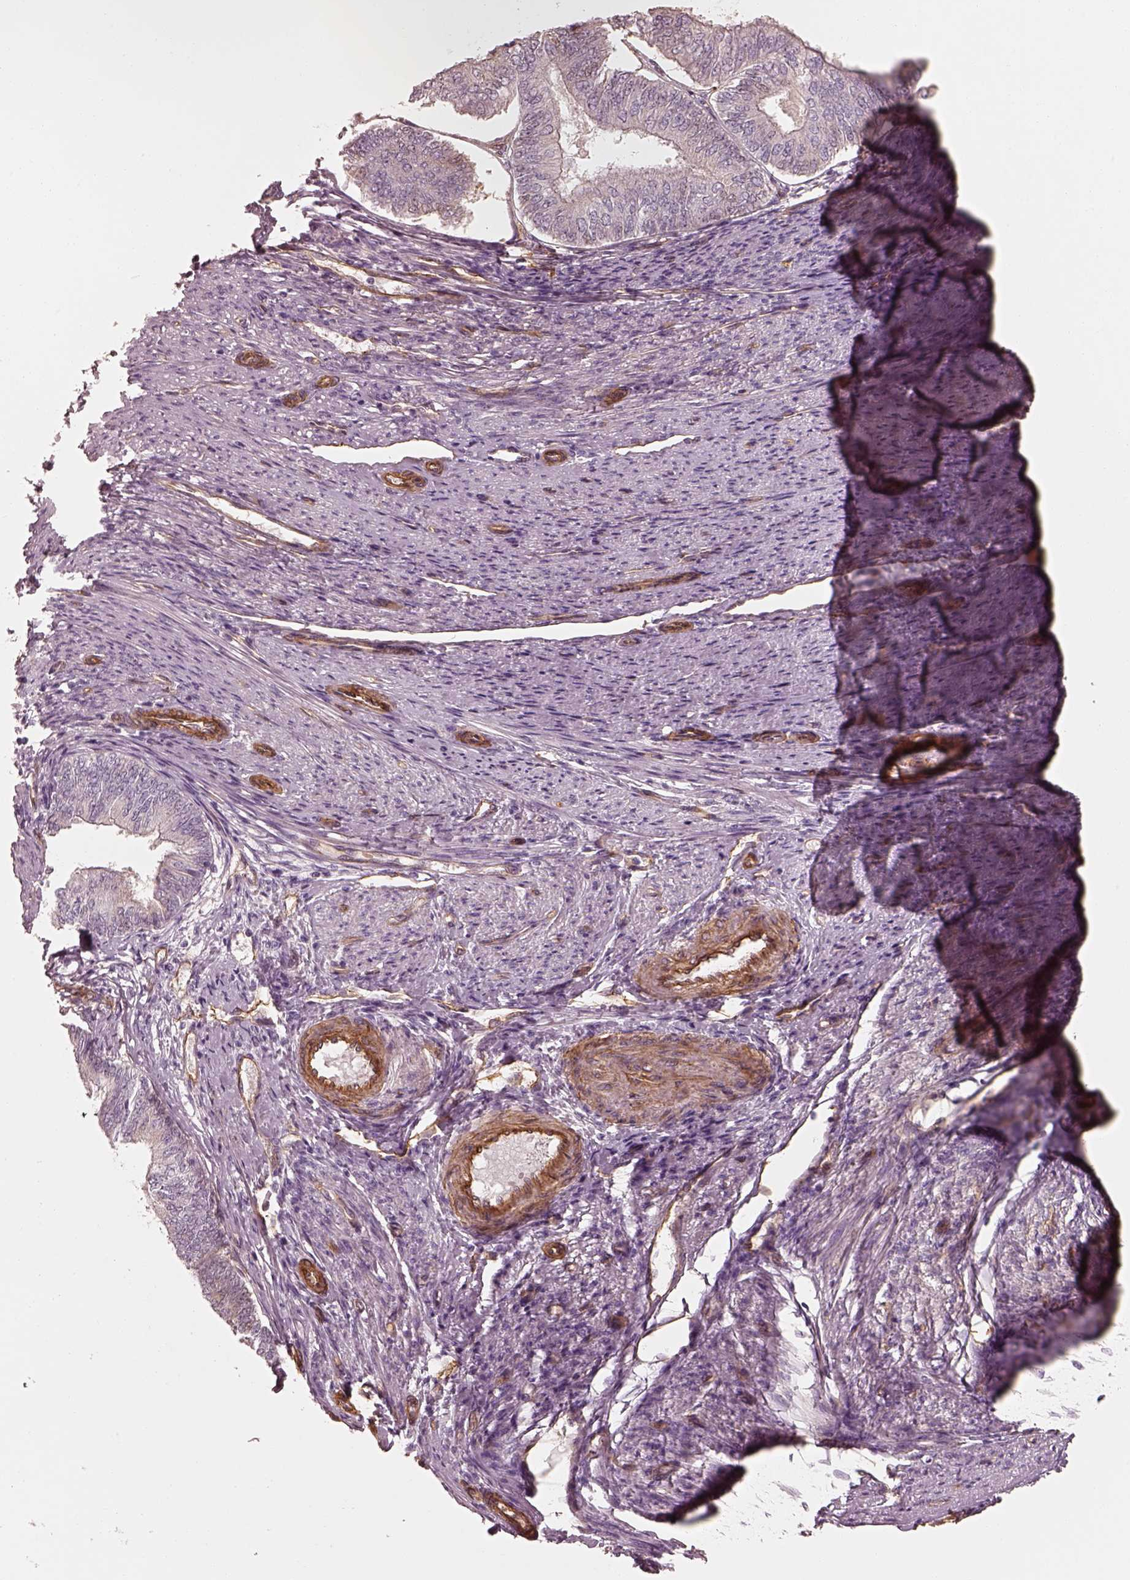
{"staining": {"intensity": "weak", "quantity": "<25%", "location": "cytoplasmic/membranous"}, "tissue": "endometrial cancer", "cell_type": "Tumor cells", "image_type": "cancer", "snomed": [{"axis": "morphology", "description": "Adenocarcinoma, NOS"}, {"axis": "topography", "description": "Endometrium"}], "caption": "This is a image of IHC staining of endometrial cancer, which shows no positivity in tumor cells. (Brightfield microscopy of DAB (3,3'-diaminobenzidine) IHC at high magnification).", "gene": "CRYM", "patient": {"sex": "female", "age": 58}}